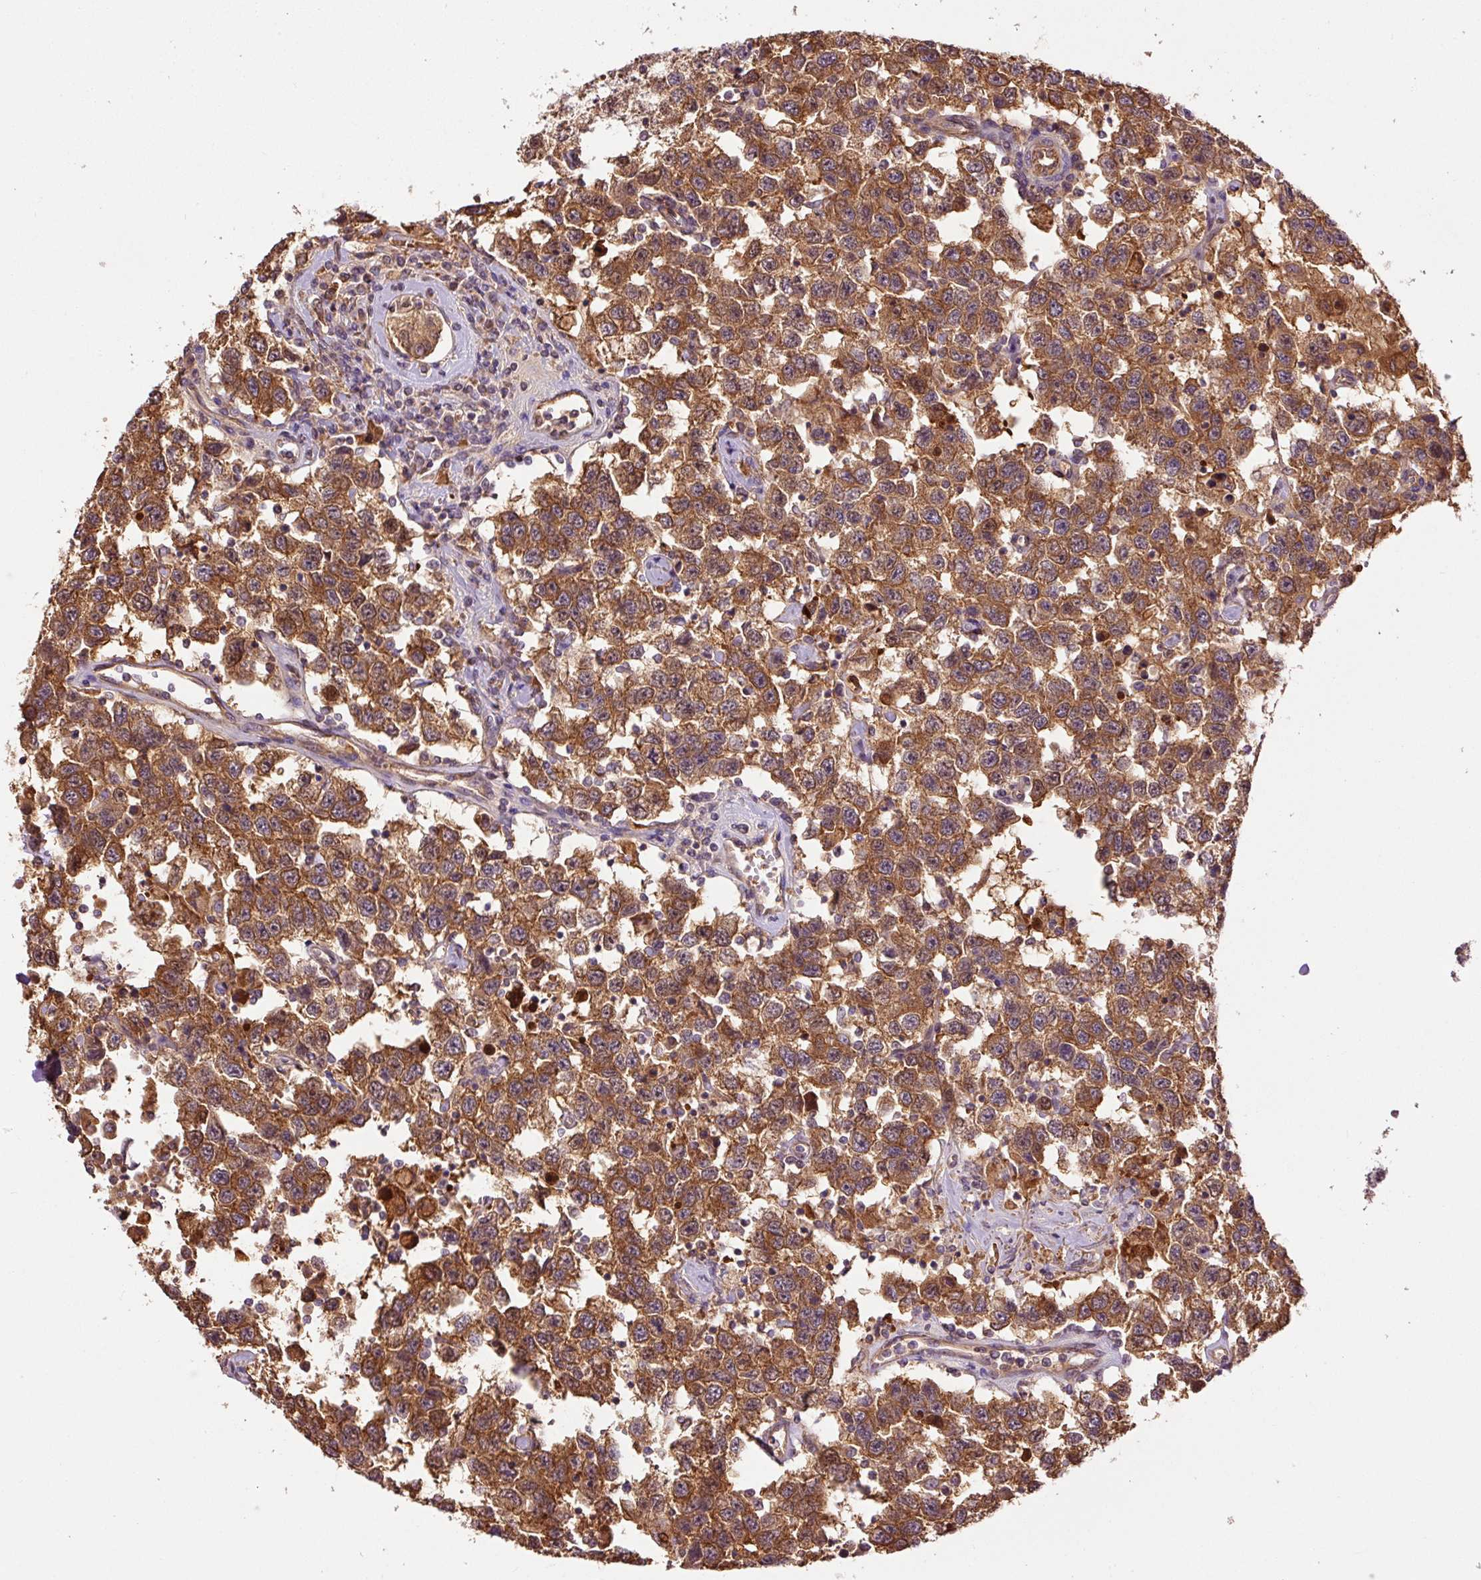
{"staining": {"intensity": "strong", "quantity": ">75%", "location": "cytoplasmic/membranous"}, "tissue": "testis cancer", "cell_type": "Tumor cells", "image_type": "cancer", "snomed": [{"axis": "morphology", "description": "Seminoma, NOS"}, {"axis": "topography", "description": "Testis"}], "caption": "Immunohistochemical staining of human testis cancer displays strong cytoplasmic/membranous protein positivity in approximately >75% of tumor cells. (Brightfield microscopy of DAB IHC at high magnification).", "gene": "PCK2", "patient": {"sex": "male", "age": 41}}